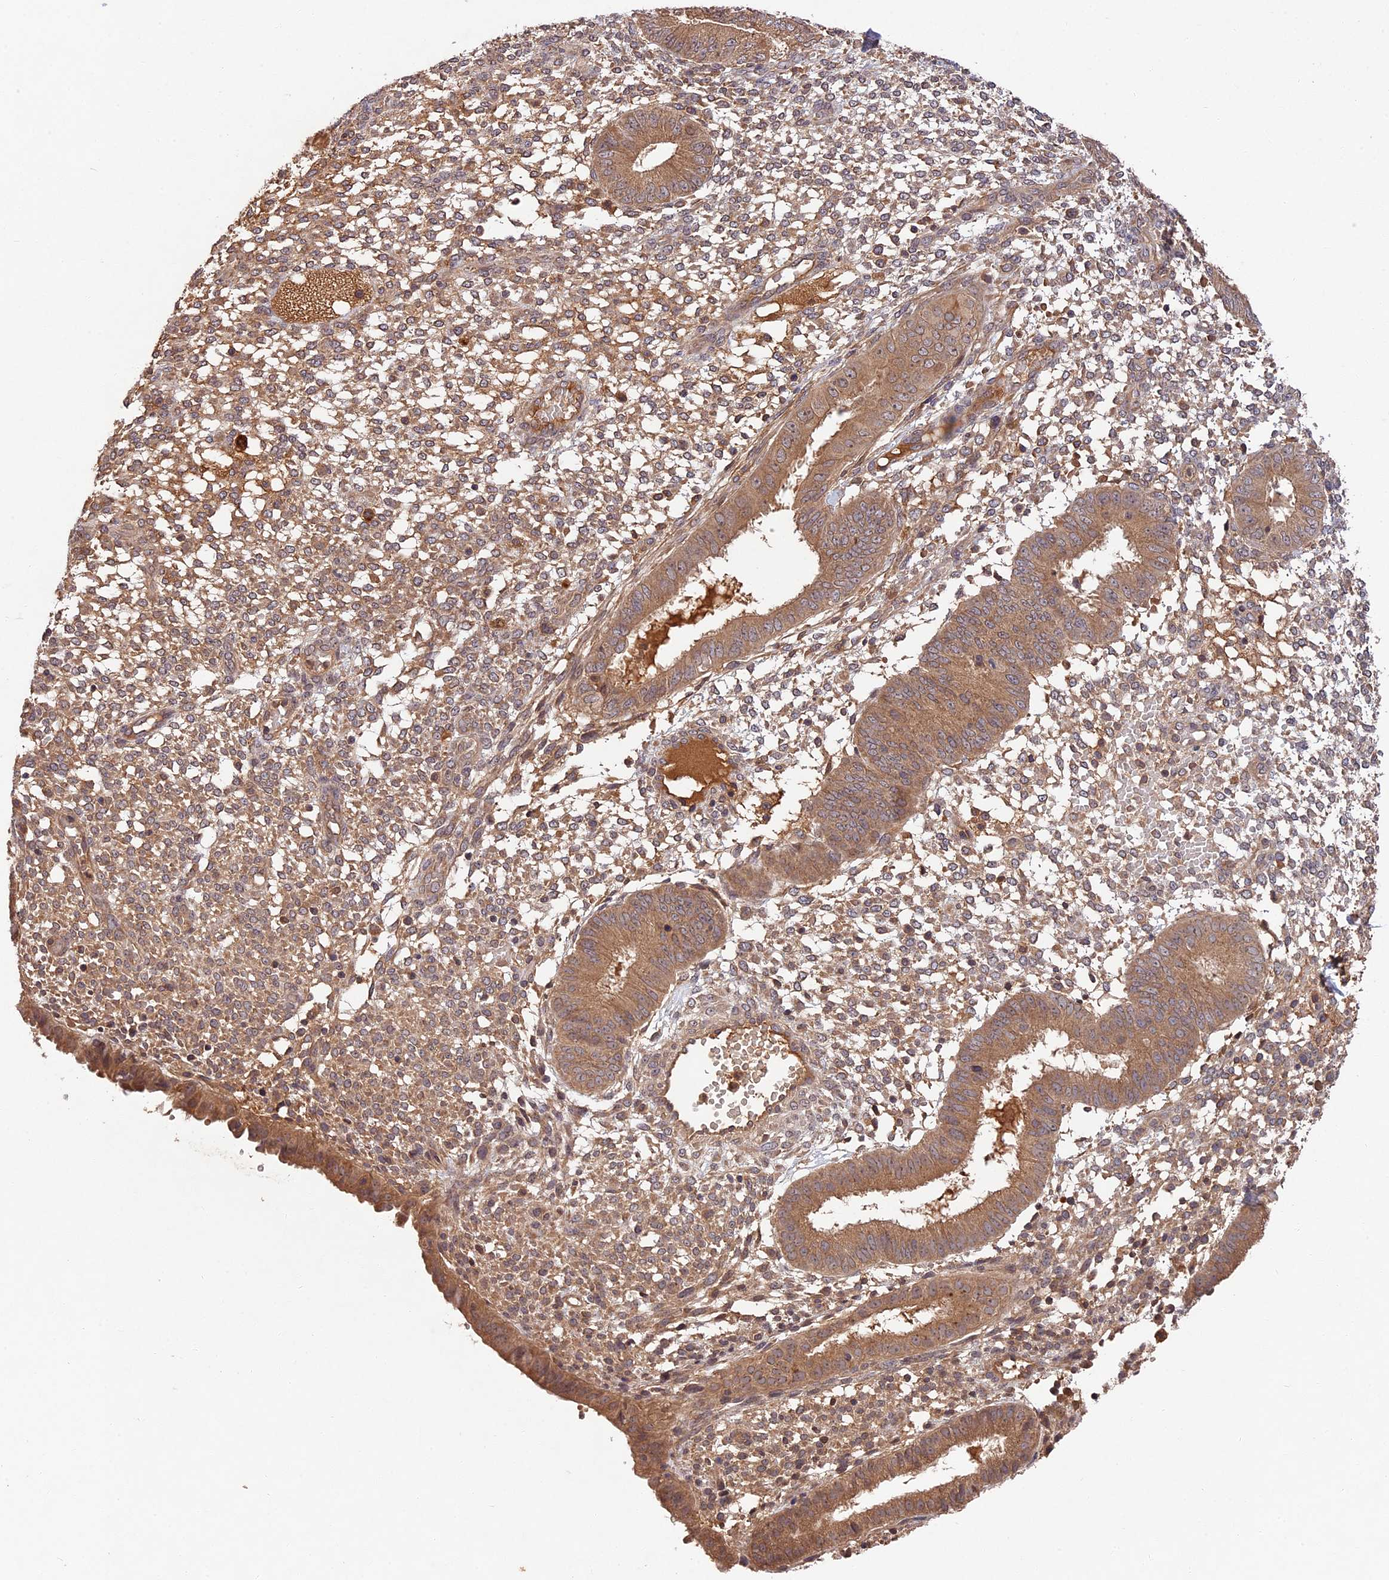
{"staining": {"intensity": "moderate", "quantity": ">75%", "location": "cytoplasmic/membranous"}, "tissue": "endometrium", "cell_type": "Cells in endometrial stroma", "image_type": "normal", "snomed": [{"axis": "morphology", "description": "Normal tissue, NOS"}, {"axis": "topography", "description": "Endometrium"}], "caption": "High-magnification brightfield microscopy of unremarkable endometrium stained with DAB (3,3'-diaminobenzidine) (brown) and counterstained with hematoxylin (blue). cells in endometrial stroma exhibit moderate cytoplasmic/membranous expression is identified in about>75% of cells. (IHC, brightfield microscopy, high magnification).", "gene": "CHAC1", "patient": {"sex": "female", "age": 49}}